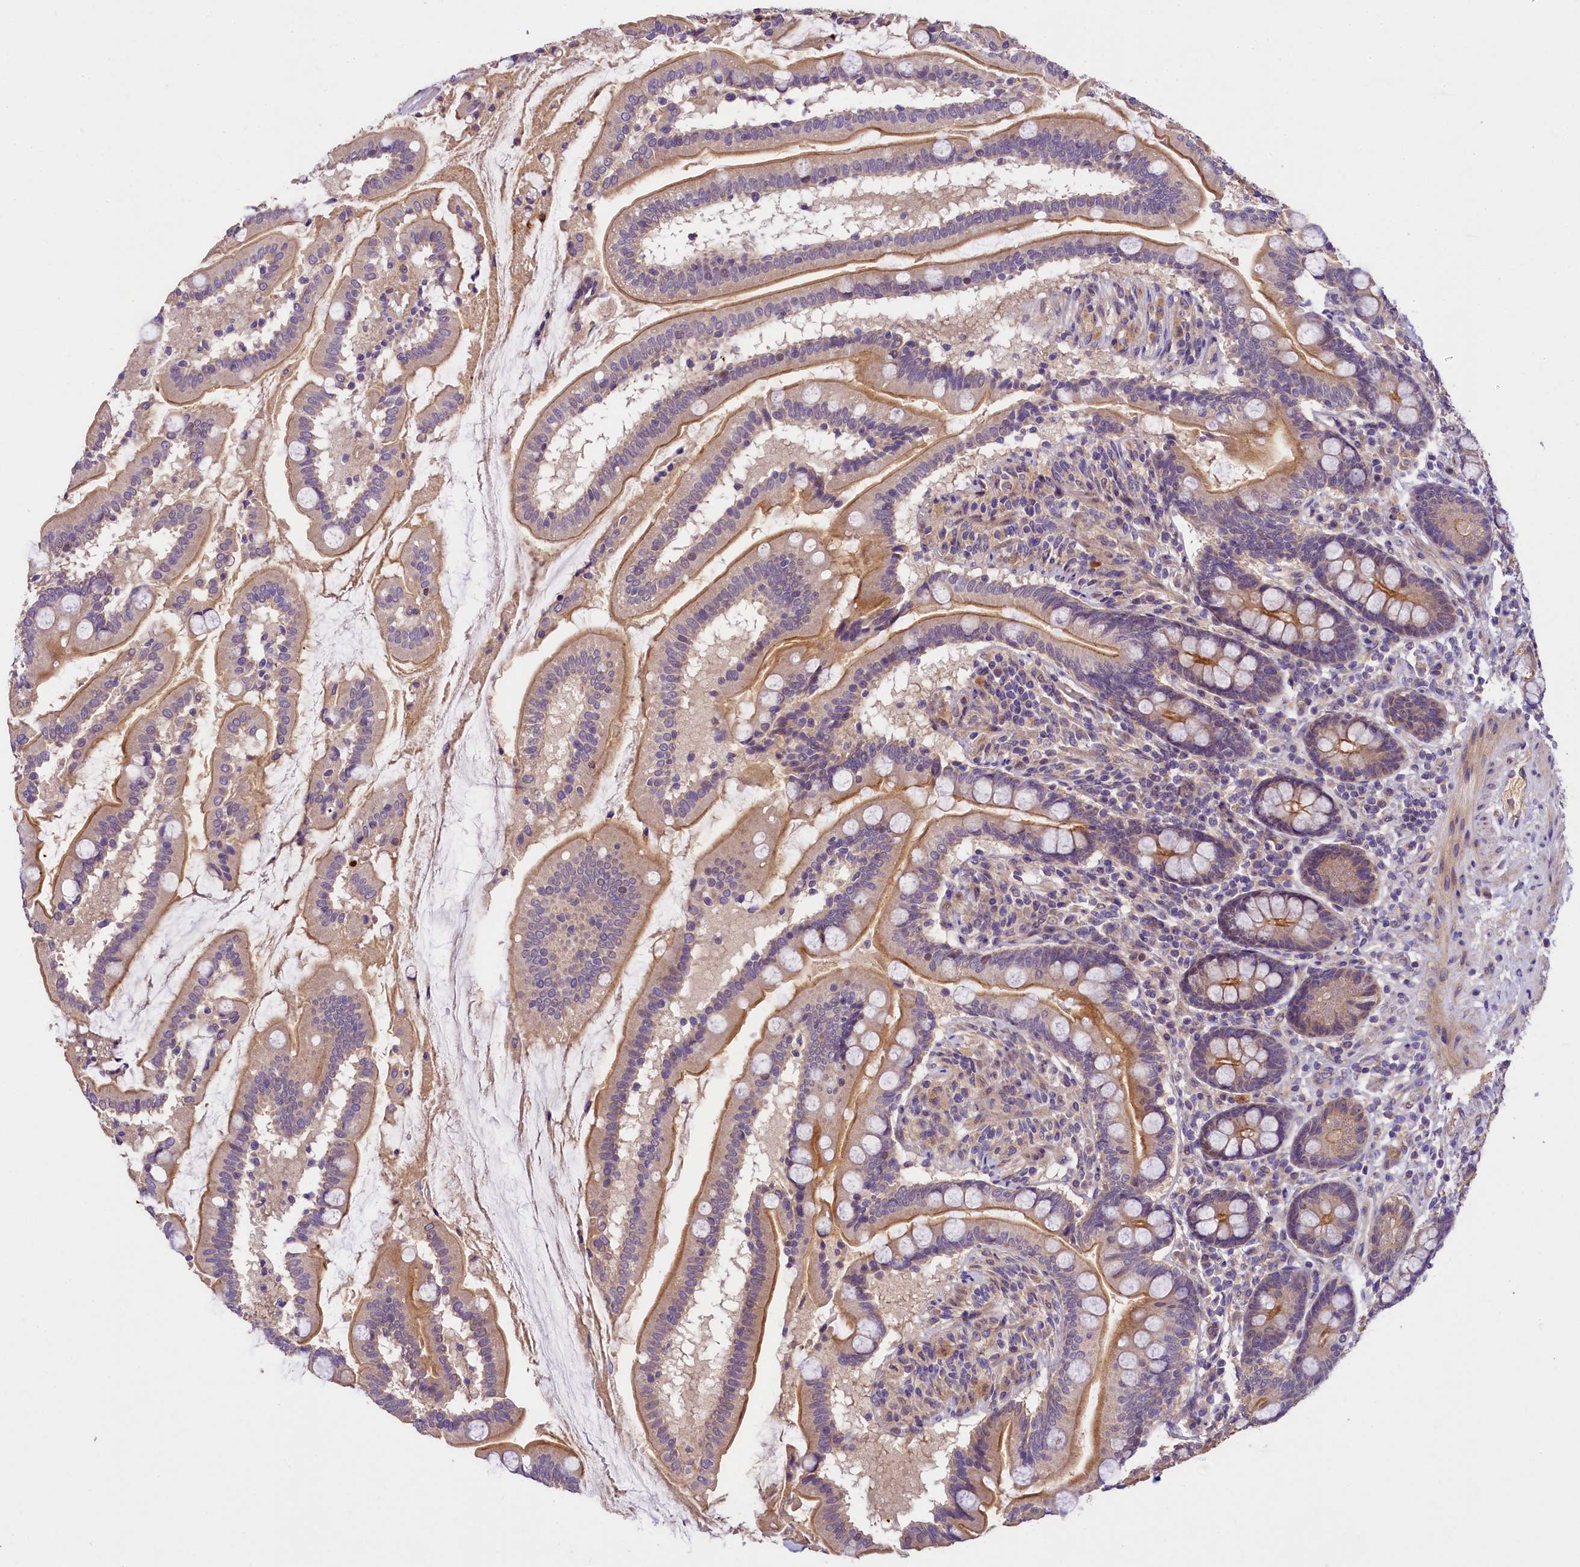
{"staining": {"intensity": "moderate", "quantity": "25%-75%", "location": "cytoplasmic/membranous"}, "tissue": "small intestine", "cell_type": "Glandular cells", "image_type": "normal", "snomed": [{"axis": "morphology", "description": "Normal tissue, NOS"}, {"axis": "topography", "description": "Small intestine"}], "caption": "Brown immunohistochemical staining in unremarkable human small intestine demonstrates moderate cytoplasmic/membranous staining in approximately 25%-75% of glandular cells. The staining is performed using DAB (3,3'-diaminobenzidine) brown chromogen to label protein expression. The nuclei are counter-stained blue using hematoxylin.", "gene": "UBXN6", "patient": {"sex": "female", "age": 64}}